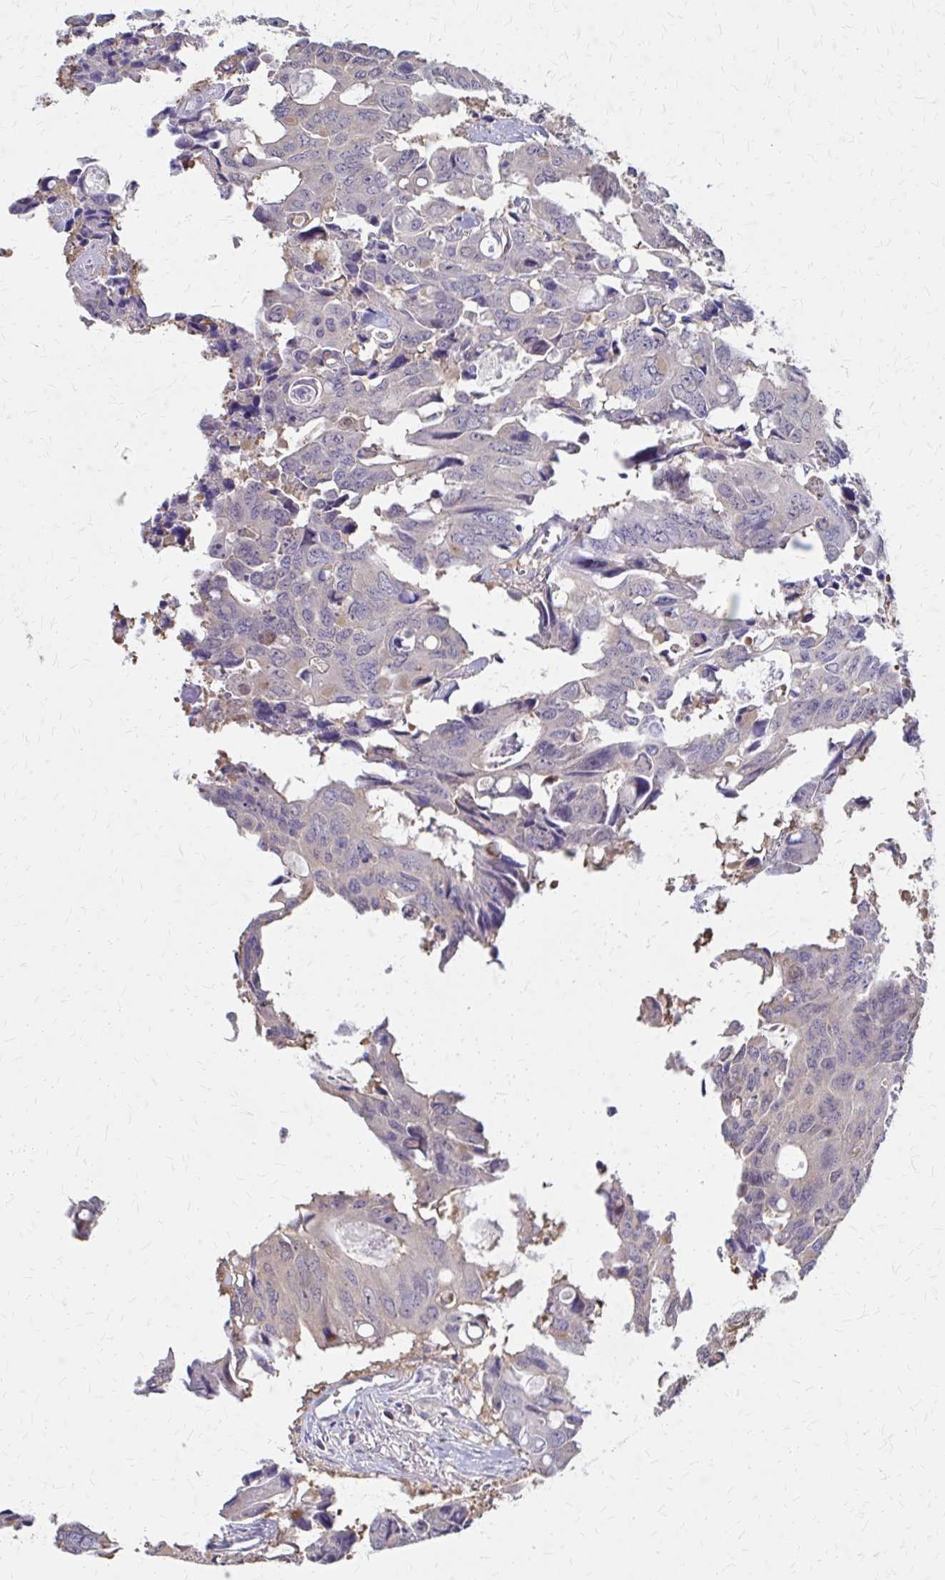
{"staining": {"intensity": "negative", "quantity": "none", "location": "none"}, "tissue": "colorectal cancer", "cell_type": "Tumor cells", "image_type": "cancer", "snomed": [{"axis": "morphology", "description": "Adenocarcinoma, NOS"}, {"axis": "topography", "description": "Rectum"}], "caption": "The immunohistochemistry (IHC) image has no significant expression in tumor cells of colorectal cancer tissue. Nuclei are stained in blue.", "gene": "IFI44L", "patient": {"sex": "male", "age": 76}}